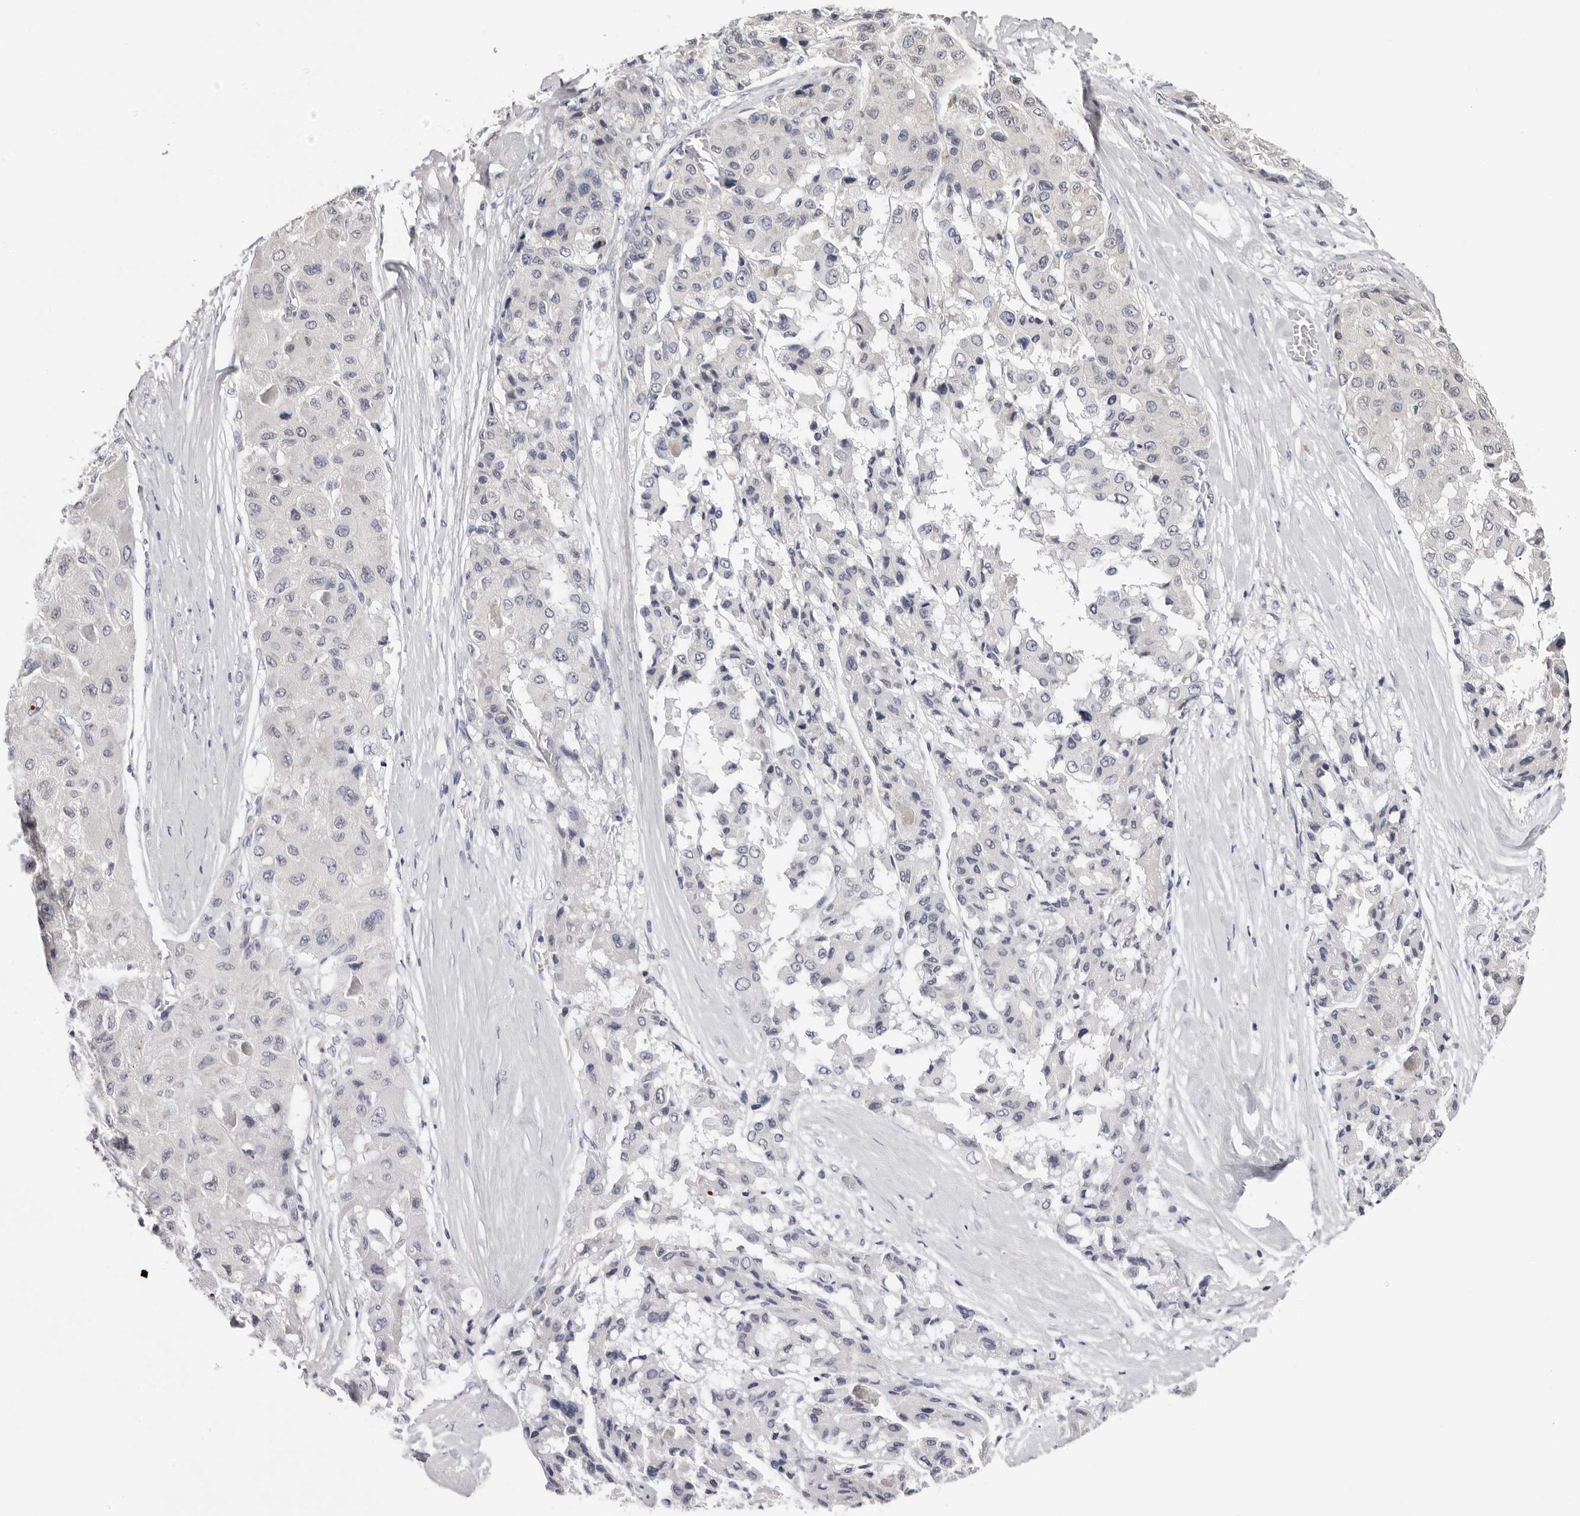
{"staining": {"intensity": "negative", "quantity": "none", "location": "none"}, "tissue": "liver cancer", "cell_type": "Tumor cells", "image_type": "cancer", "snomed": [{"axis": "morphology", "description": "Carcinoma, Hepatocellular, NOS"}, {"axis": "topography", "description": "Liver"}], "caption": "This is an immunohistochemistry (IHC) photomicrograph of liver cancer. There is no positivity in tumor cells.", "gene": "PRUNE1", "patient": {"sex": "male", "age": 80}}